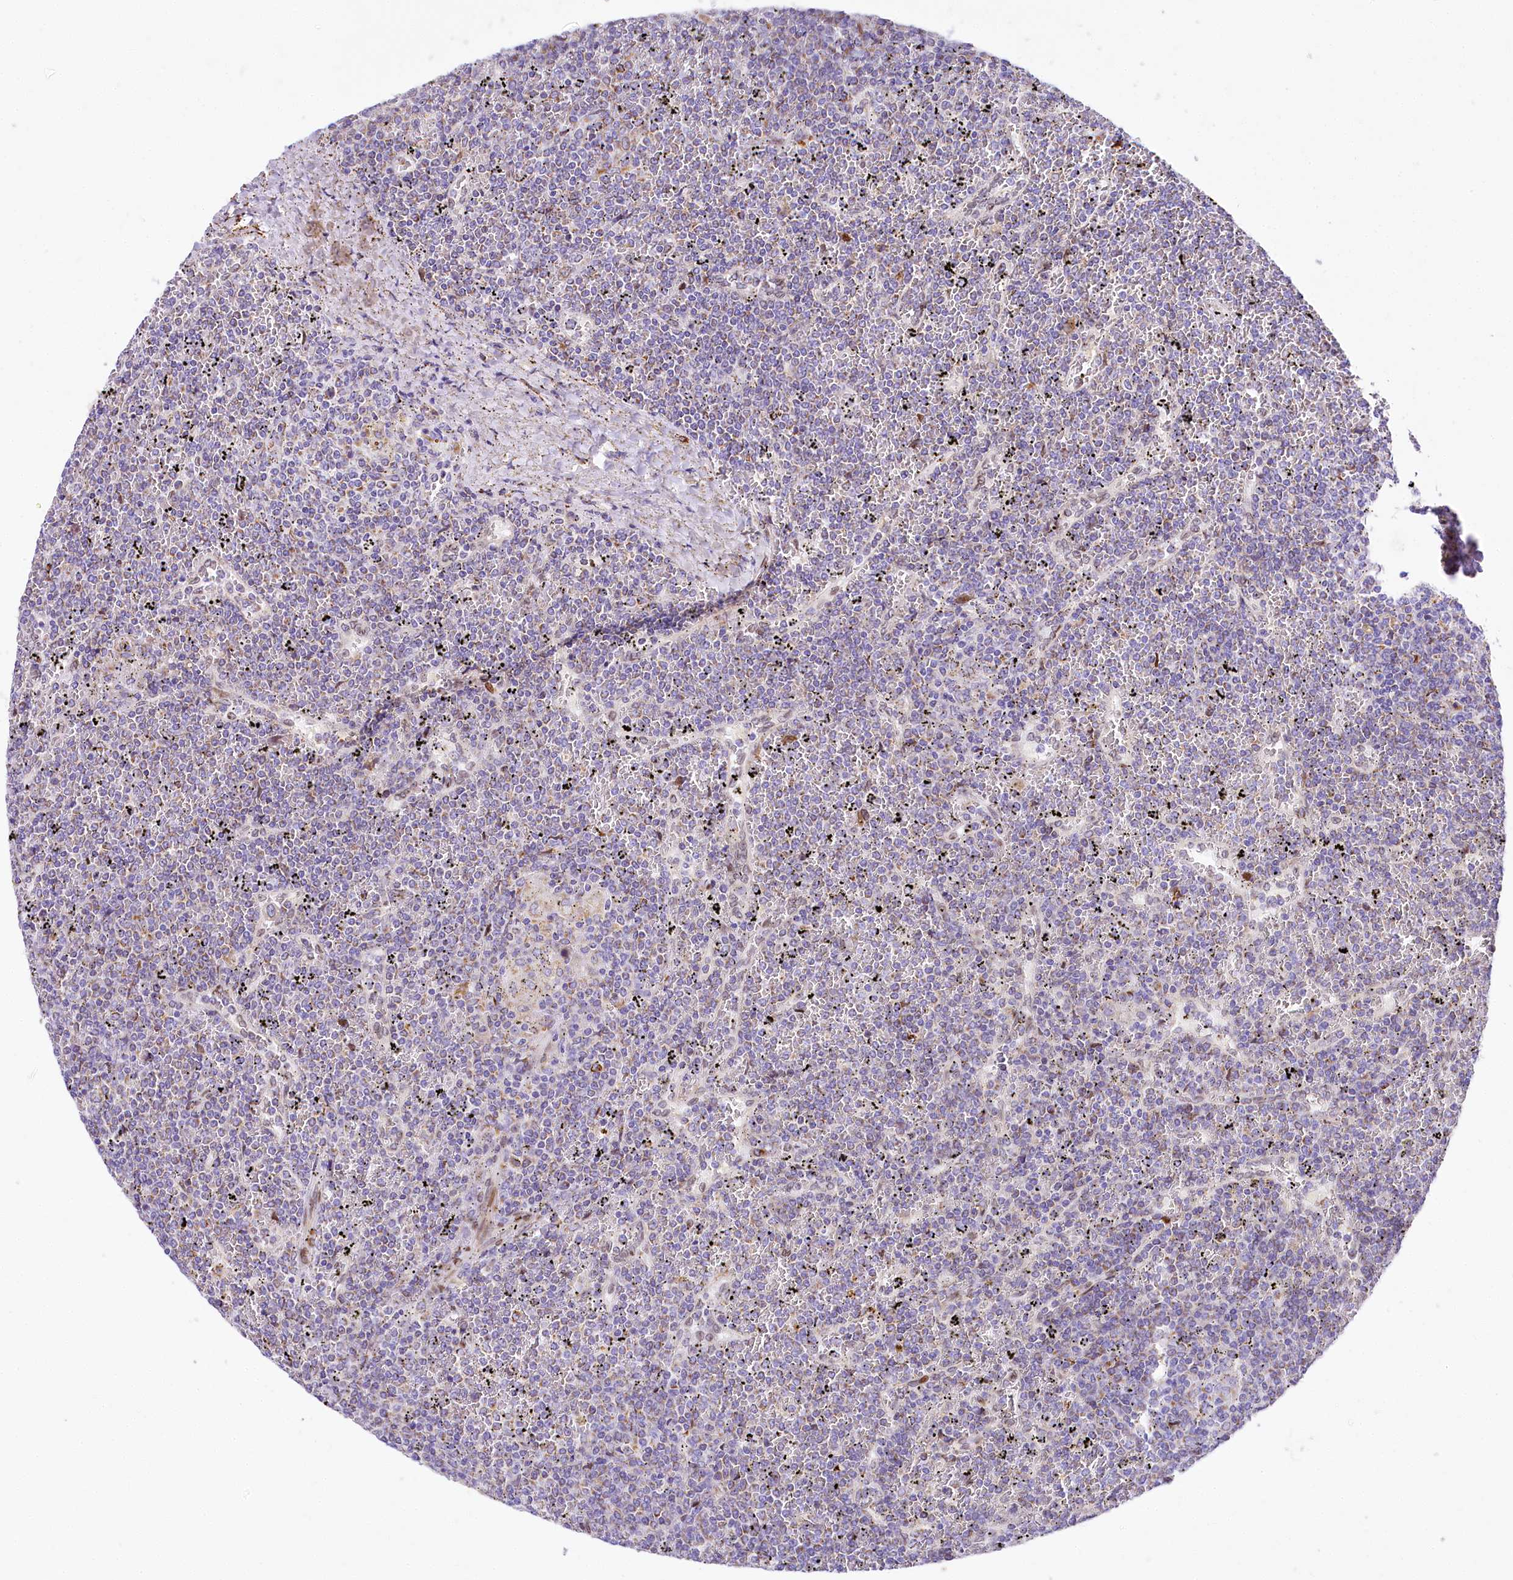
{"staining": {"intensity": "negative", "quantity": "none", "location": "none"}, "tissue": "lymphoma", "cell_type": "Tumor cells", "image_type": "cancer", "snomed": [{"axis": "morphology", "description": "Malignant lymphoma, non-Hodgkin's type, Low grade"}, {"axis": "topography", "description": "Spleen"}], "caption": "Immunohistochemical staining of human low-grade malignant lymphoma, non-Hodgkin's type displays no significant positivity in tumor cells.", "gene": "PPIP5K2", "patient": {"sex": "female", "age": 19}}